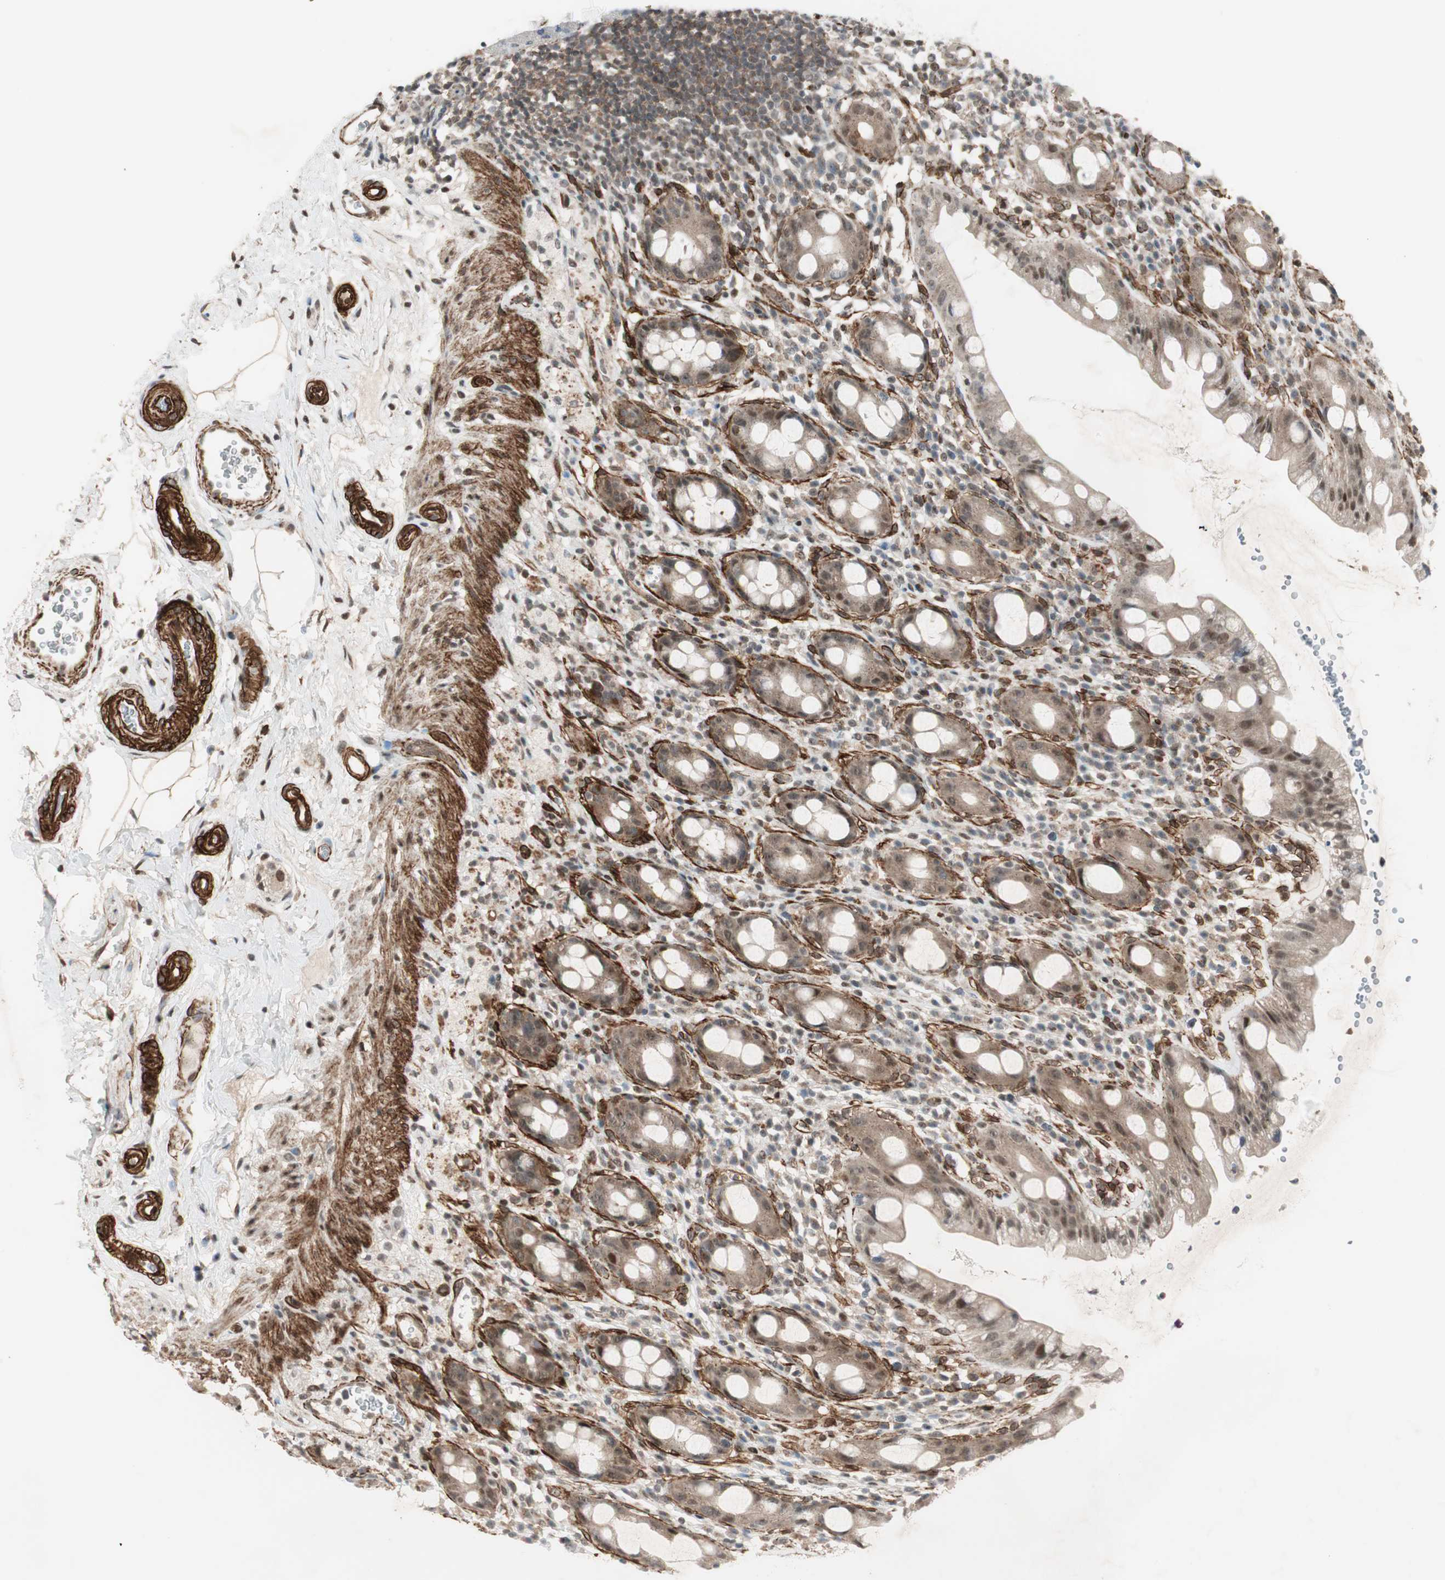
{"staining": {"intensity": "moderate", "quantity": ">75%", "location": "nuclear"}, "tissue": "rectum", "cell_type": "Glandular cells", "image_type": "normal", "snomed": [{"axis": "morphology", "description": "Normal tissue, NOS"}, {"axis": "topography", "description": "Rectum"}], "caption": "Human rectum stained for a protein (brown) demonstrates moderate nuclear positive expression in about >75% of glandular cells.", "gene": "CDK19", "patient": {"sex": "male", "age": 44}}